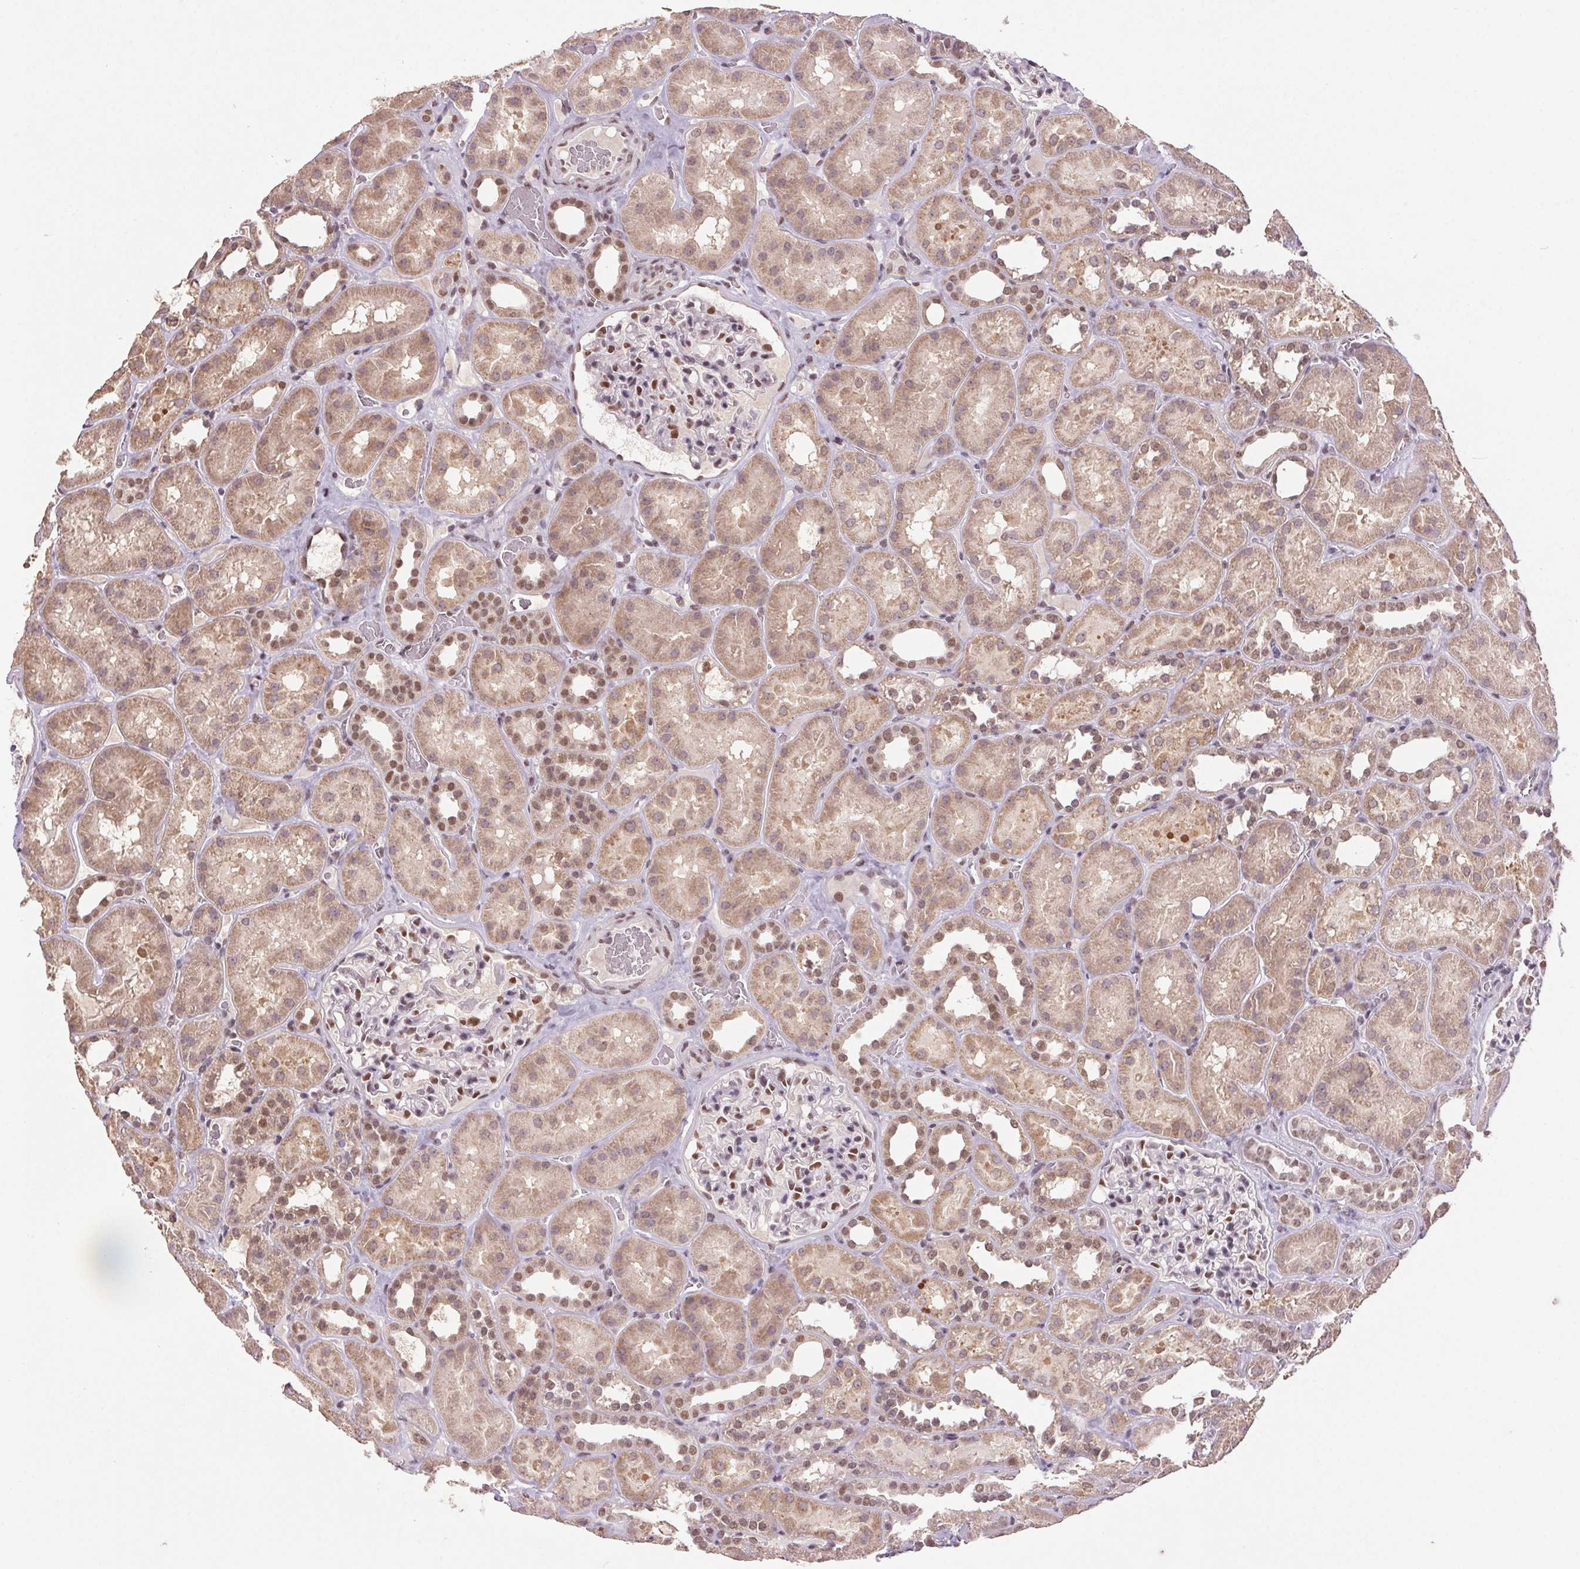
{"staining": {"intensity": "moderate", "quantity": ">75%", "location": "nuclear"}, "tissue": "kidney", "cell_type": "Cells in glomeruli", "image_type": "normal", "snomed": [{"axis": "morphology", "description": "Normal tissue, NOS"}, {"axis": "topography", "description": "Kidney"}], "caption": "A brown stain shows moderate nuclear staining of a protein in cells in glomeruli of benign human kidney.", "gene": "ZBTB4", "patient": {"sex": "female", "age": 41}}